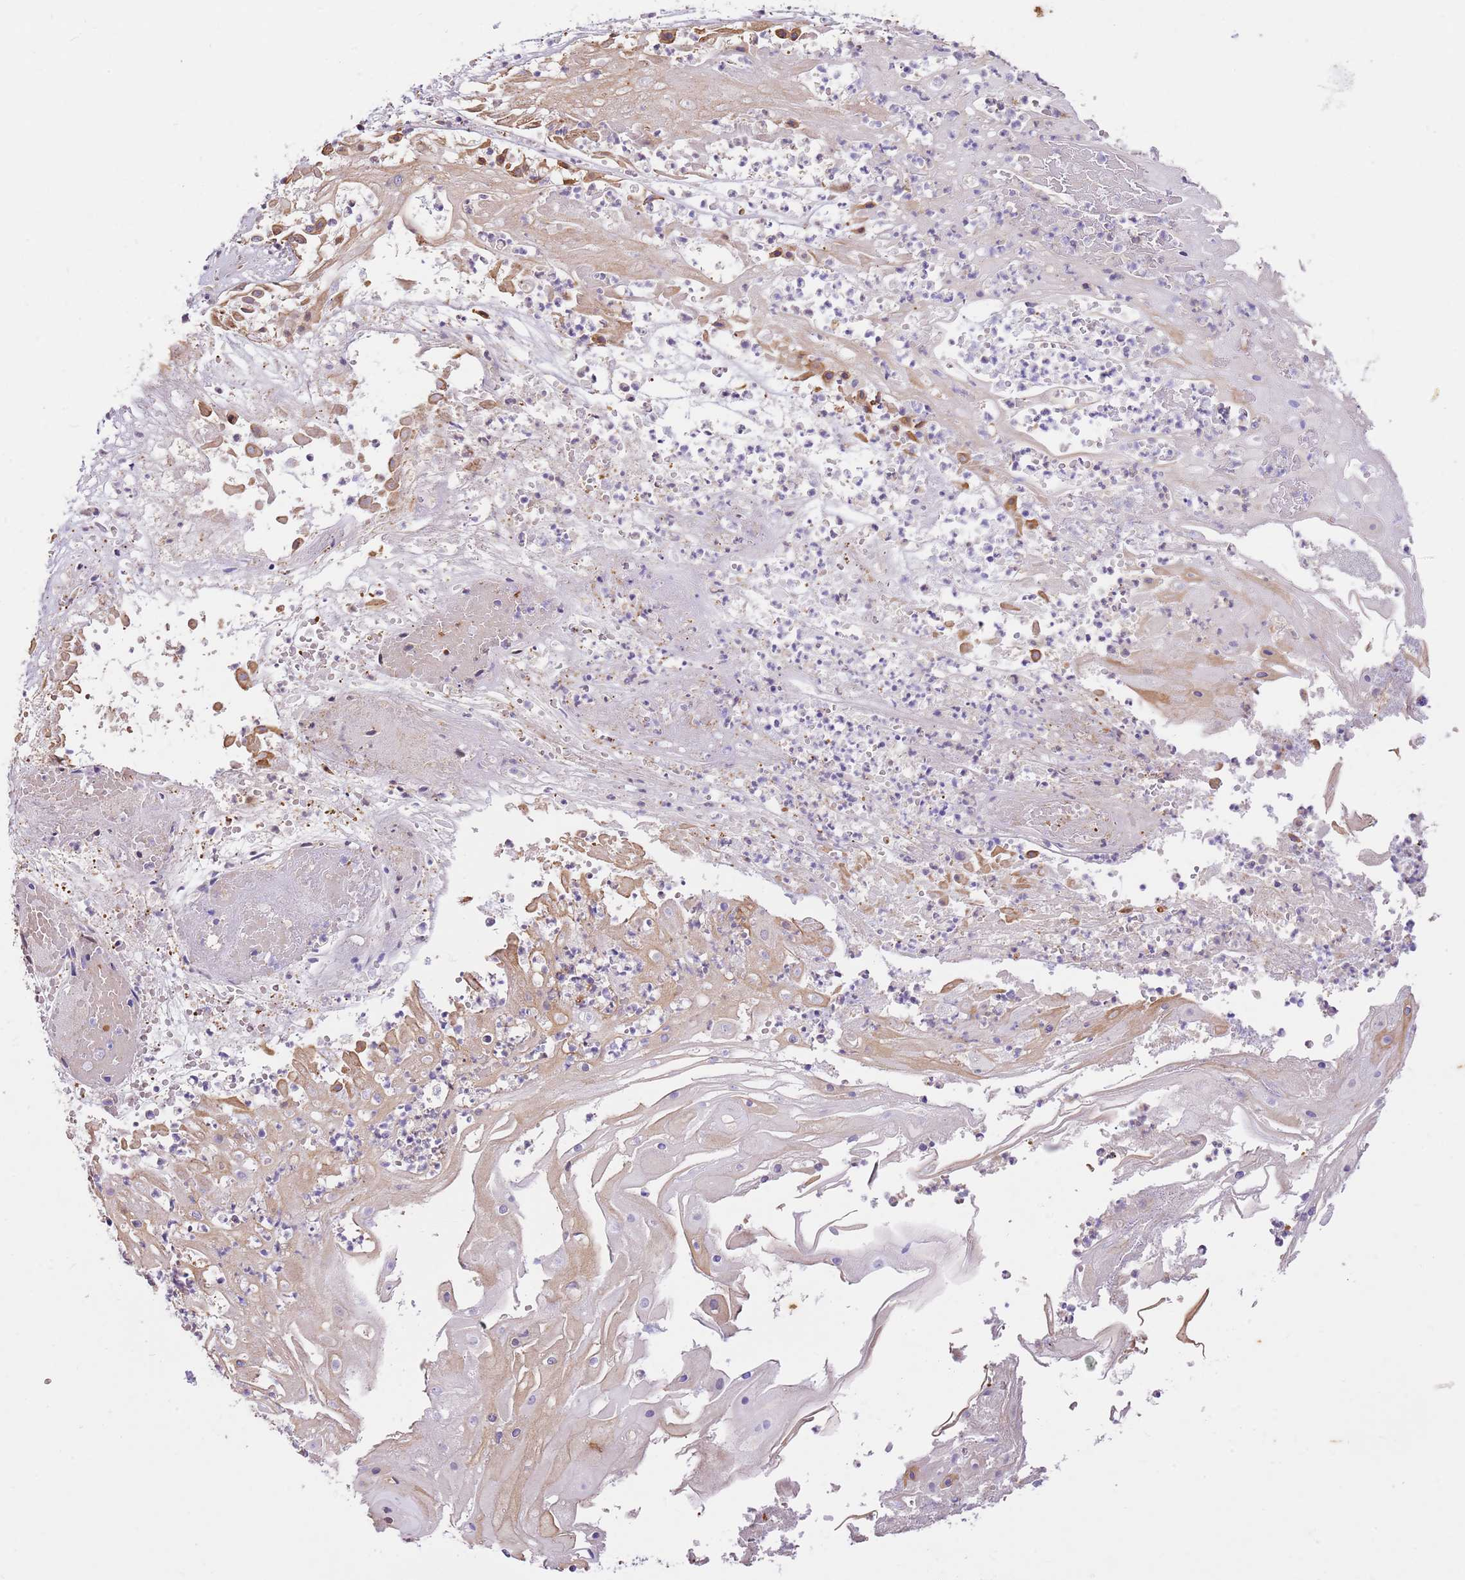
{"staining": {"intensity": "weak", "quantity": "25%-75%", "location": "cytoplasmic/membranous"}, "tissue": "skin cancer", "cell_type": "Tumor cells", "image_type": "cancer", "snomed": [{"axis": "morphology", "description": "Squamous cell carcinoma, NOS"}, {"axis": "topography", "description": "Skin"}], "caption": "The immunohistochemical stain shows weak cytoplasmic/membranous expression in tumor cells of skin cancer (squamous cell carcinoma) tissue.", "gene": "RFK", "patient": {"sex": "male", "age": 70}}